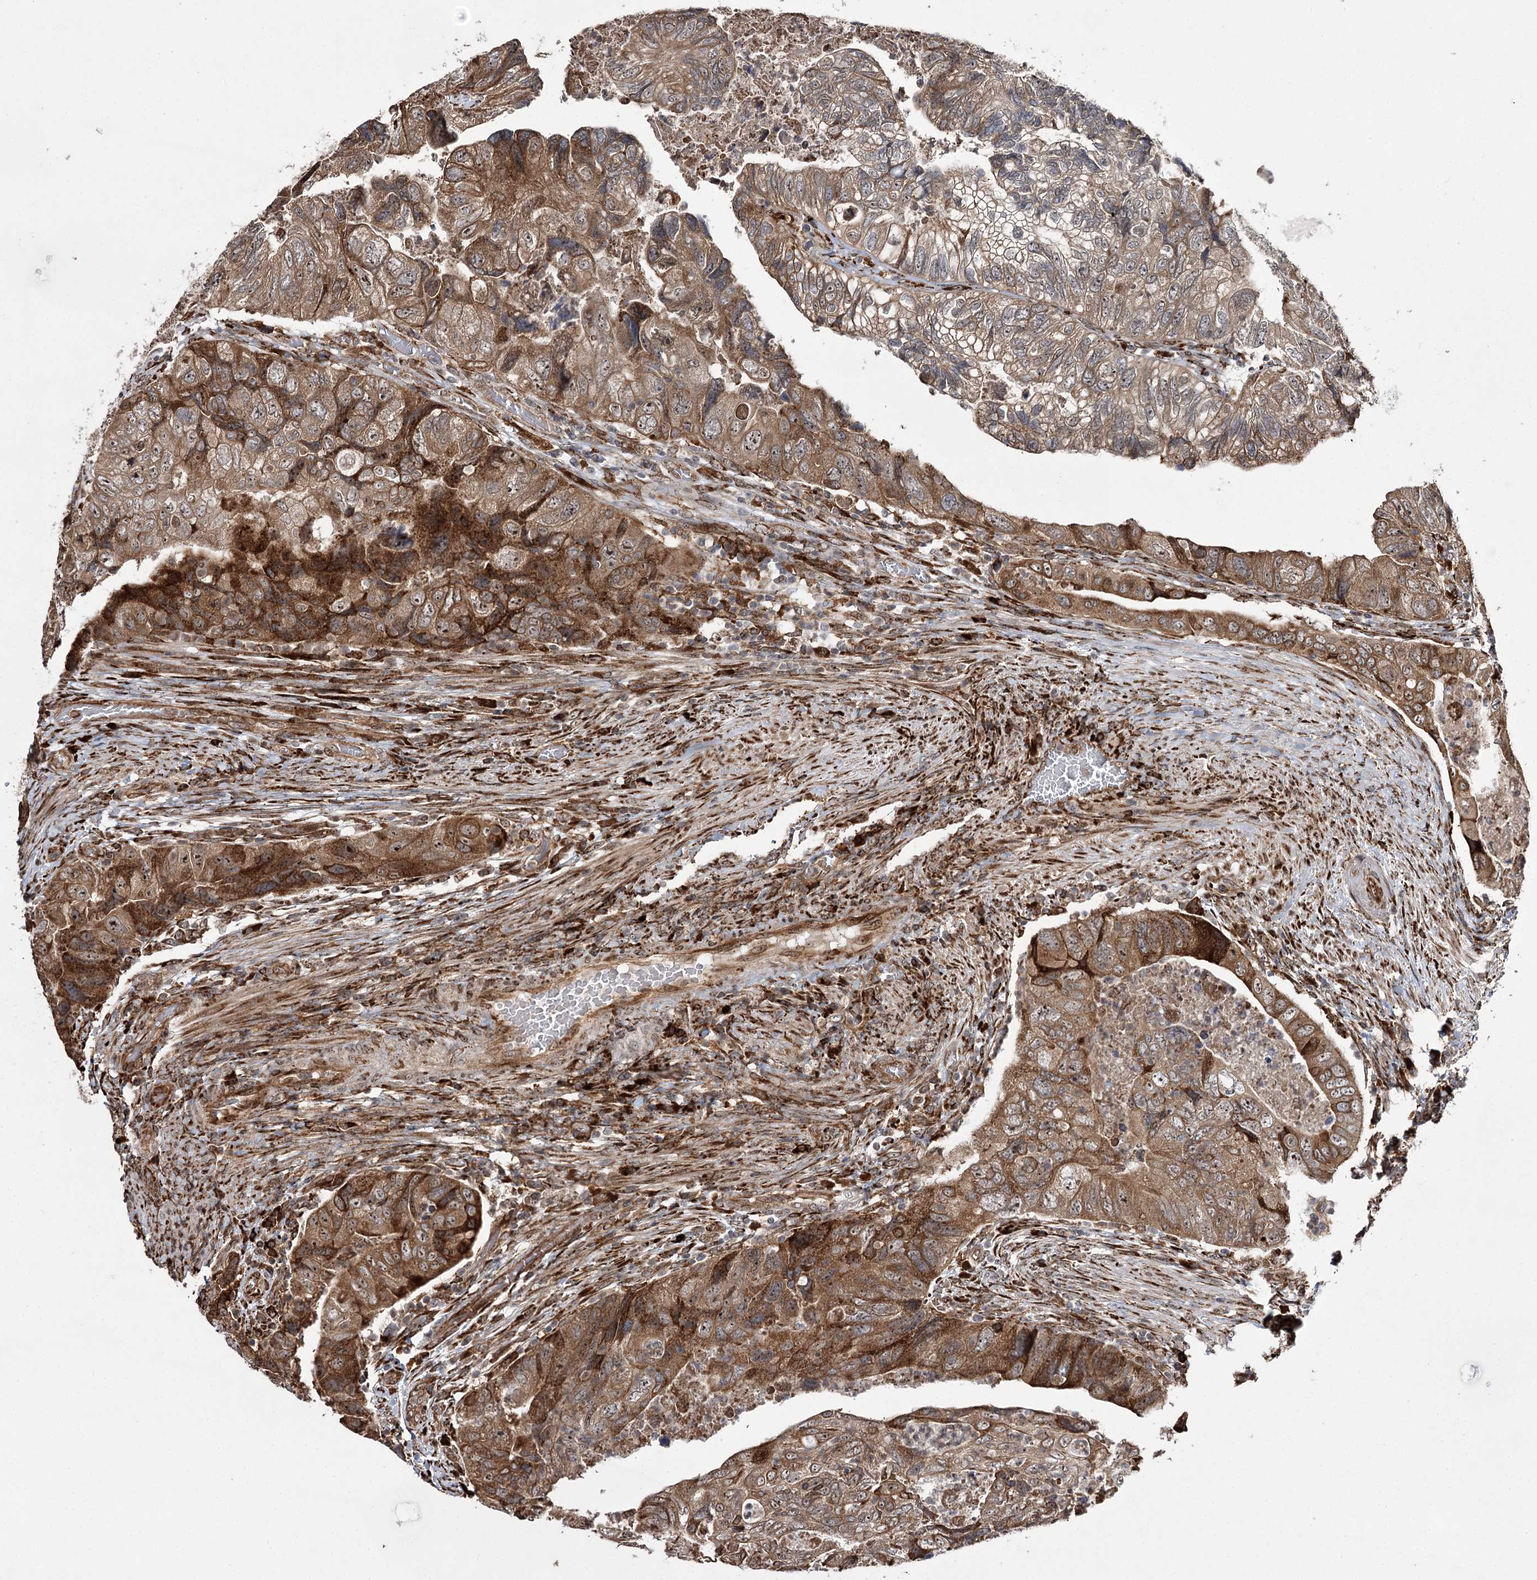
{"staining": {"intensity": "moderate", "quantity": ">75%", "location": "cytoplasmic/membranous,nuclear"}, "tissue": "colorectal cancer", "cell_type": "Tumor cells", "image_type": "cancer", "snomed": [{"axis": "morphology", "description": "Adenocarcinoma, NOS"}, {"axis": "topography", "description": "Rectum"}], "caption": "Immunohistochemistry micrograph of neoplastic tissue: human colorectal cancer (adenocarcinoma) stained using immunohistochemistry demonstrates medium levels of moderate protein expression localized specifically in the cytoplasmic/membranous and nuclear of tumor cells, appearing as a cytoplasmic/membranous and nuclear brown color.", "gene": "FANCL", "patient": {"sex": "male", "age": 63}}